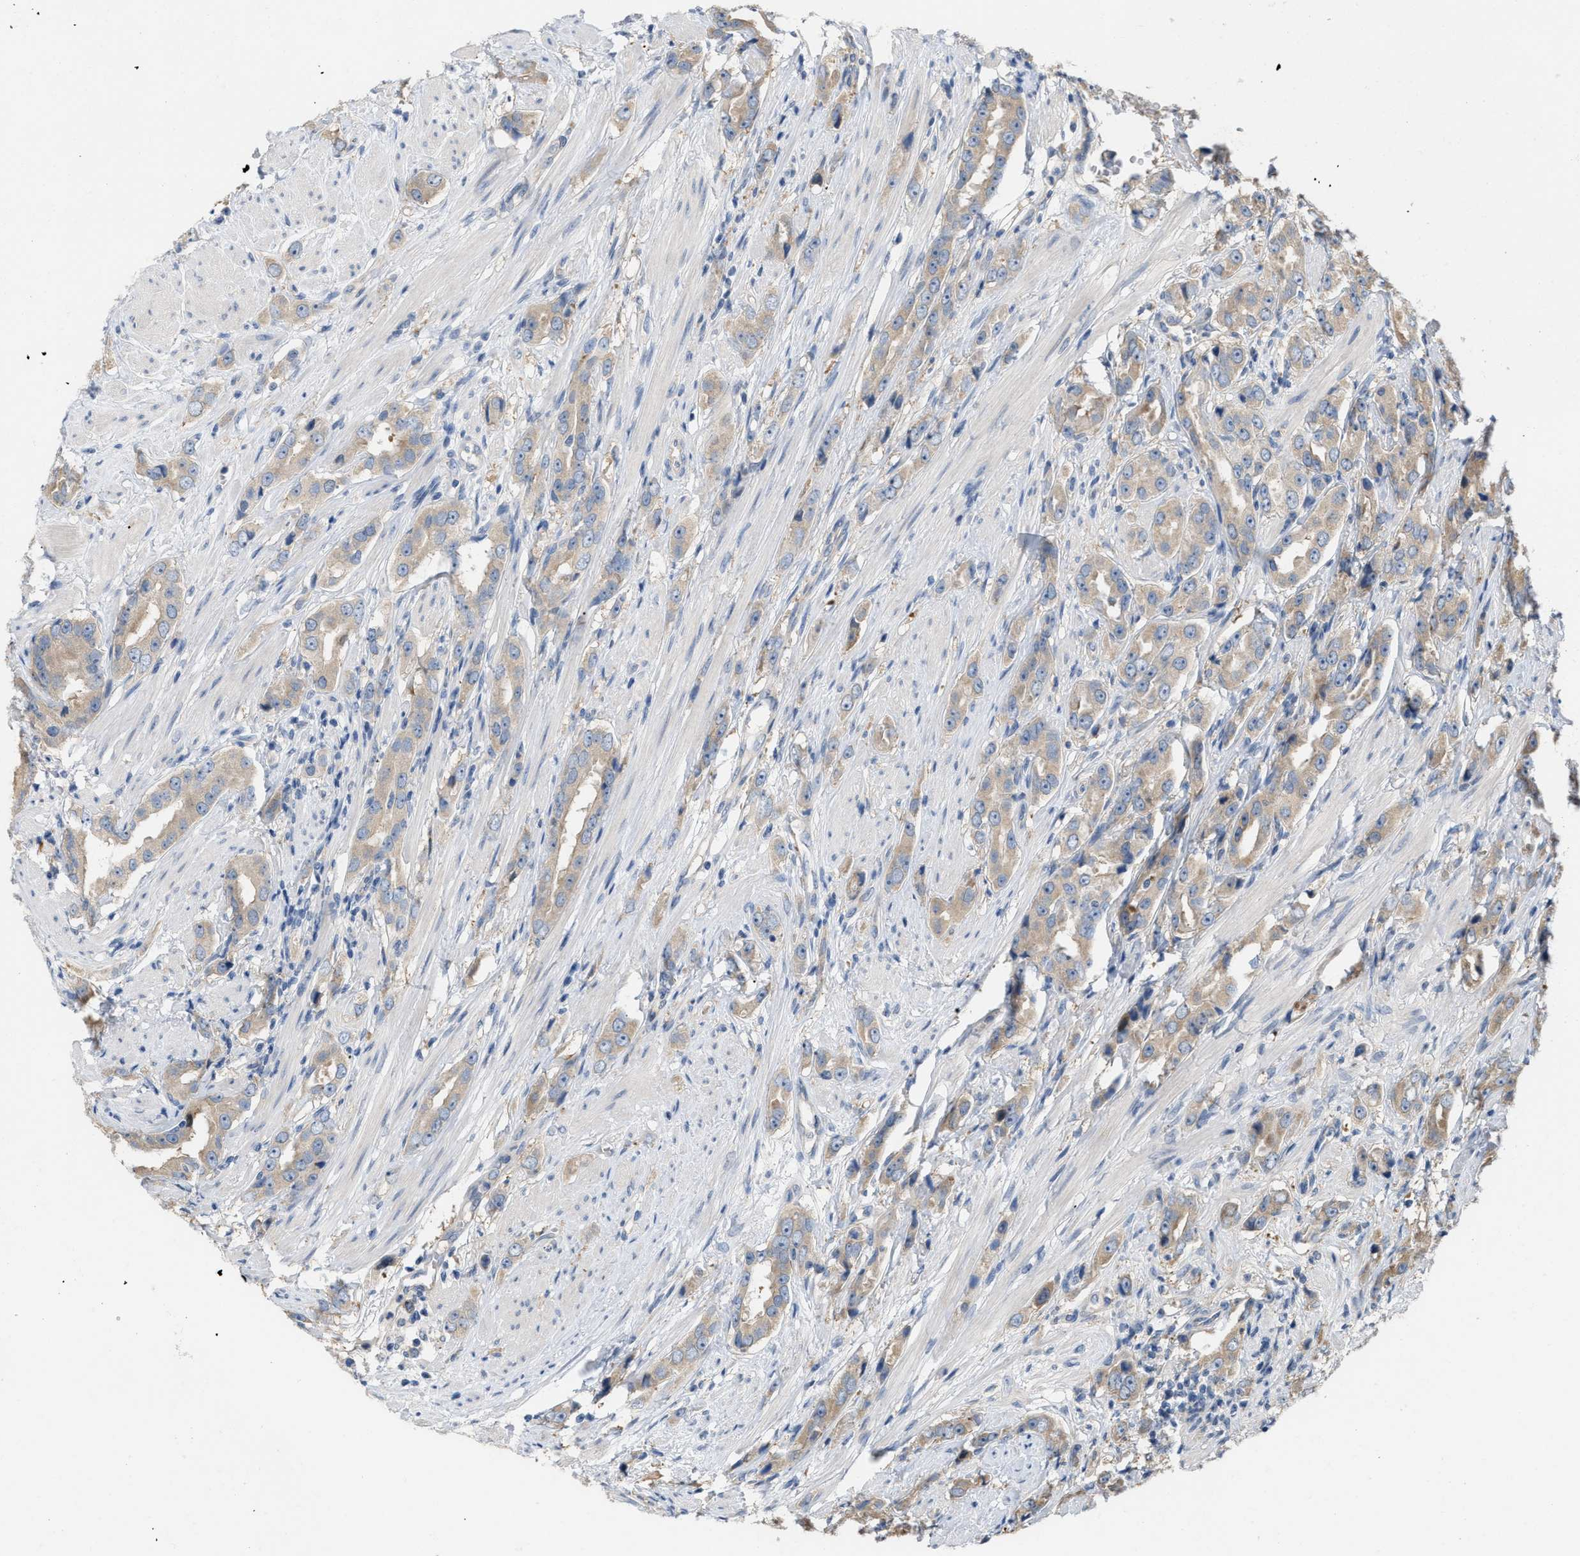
{"staining": {"intensity": "weak", "quantity": ">75%", "location": "cytoplasmic/membranous"}, "tissue": "prostate cancer", "cell_type": "Tumor cells", "image_type": "cancer", "snomed": [{"axis": "morphology", "description": "Adenocarcinoma, Medium grade"}, {"axis": "topography", "description": "Prostate"}], "caption": "Human prostate cancer (adenocarcinoma (medium-grade)) stained with a protein marker exhibits weak staining in tumor cells.", "gene": "CSNK1A1", "patient": {"sex": "male", "age": 53}}